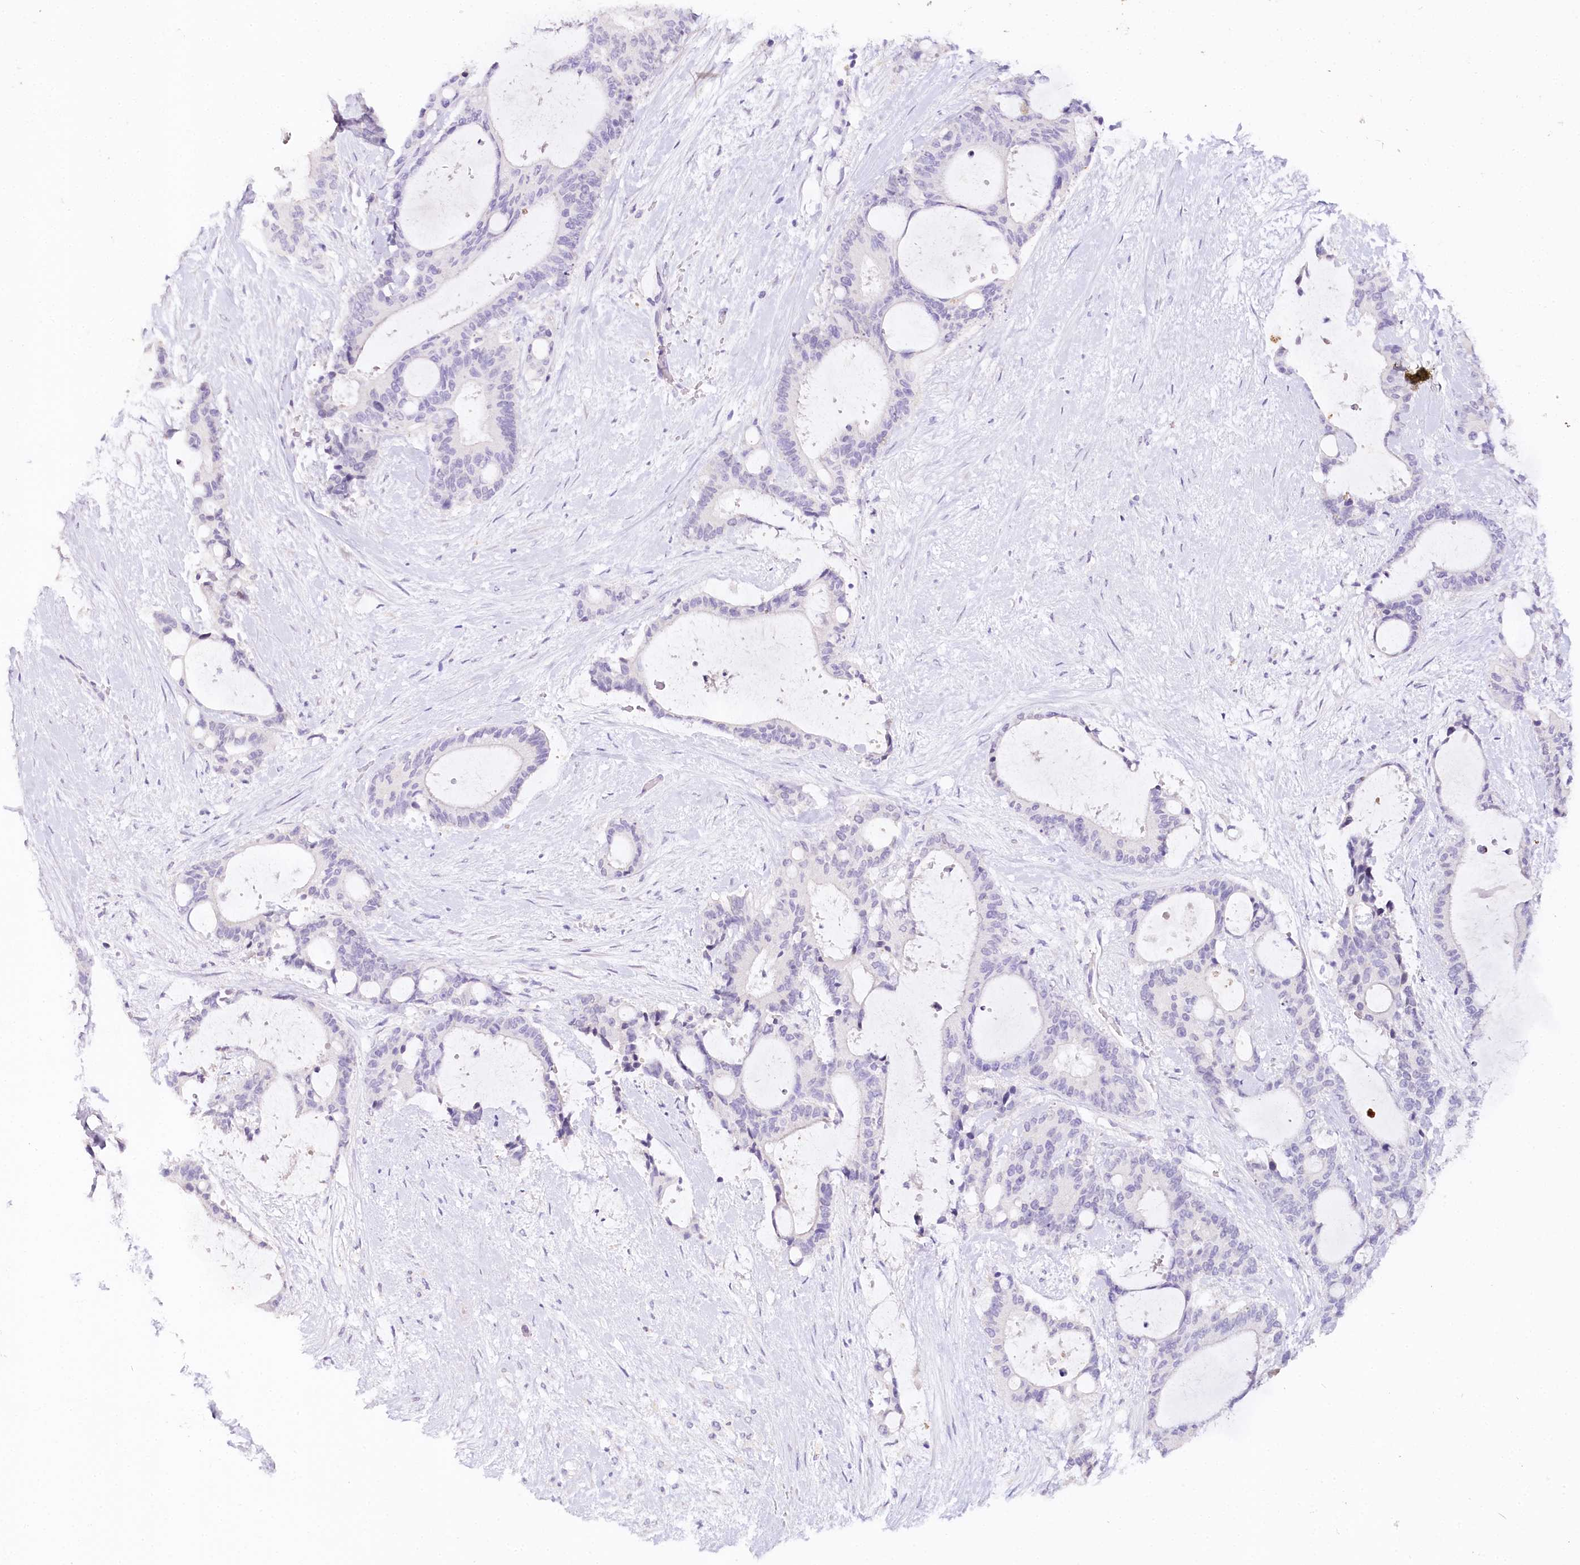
{"staining": {"intensity": "negative", "quantity": "none", "location": "none"}, "tissue": "liver cancer", "cell_type": "Tumor cells", "image_type": "cancer", "snomed": [{"axis": "morphology", "description": "Normal tissue, NOS"}, {"axis": "morphology", "description": "Cholangiocarcinoma"}, {"axis": "topography", "description": "Liver"}, {"axis": "topography", "description": "Peripheral nerve tissue"}], "caption": "Immunohistochemistry (IHC) photomicrograph of neoplastic tissue: human liver cancer (cholangiocarcinoma) stained with DAB reveals no significant protein expression in tumor cells.", "gene": "TP53", "patient": {"sex": "female", "age": 73}}